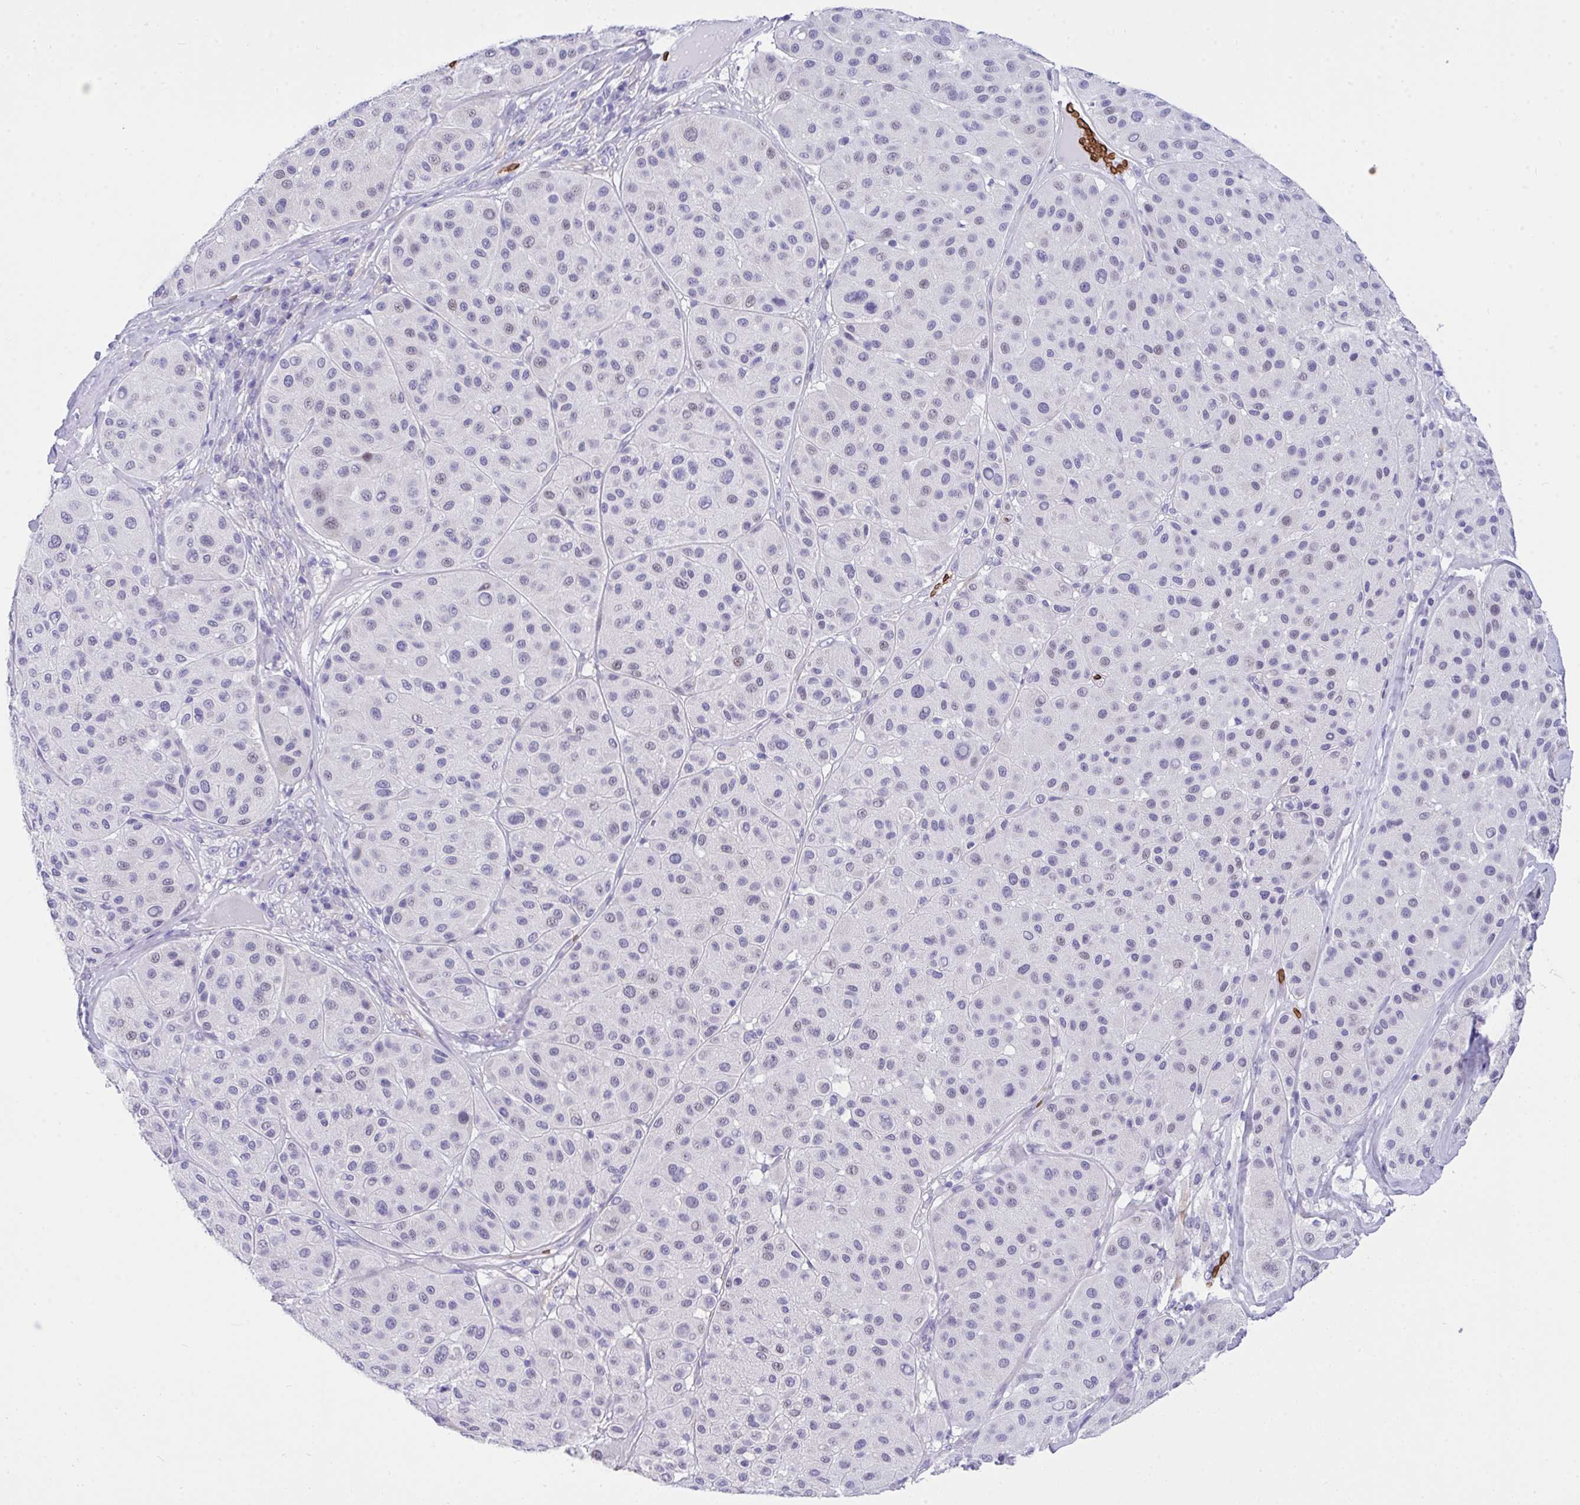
{"staining": {"intensity": "negative", "quantity": "none", "location": "none"}, "tissue": "melanoma", "cell_type": "Tumor cells", "image_type": "cancer", "snomed": [{"axis": "morphology", "description": "Malignant melanoma, Metastatic site"}, {"axis": "topography", "description": "Smooth muscle"}], "caption": "This is an immunohistochemistry micrograph of malignant melanoma (metastatic site). There is no staining in tumor cells.", "gene": "ANK1", "patient": {"sex": "male", "age": 41}}